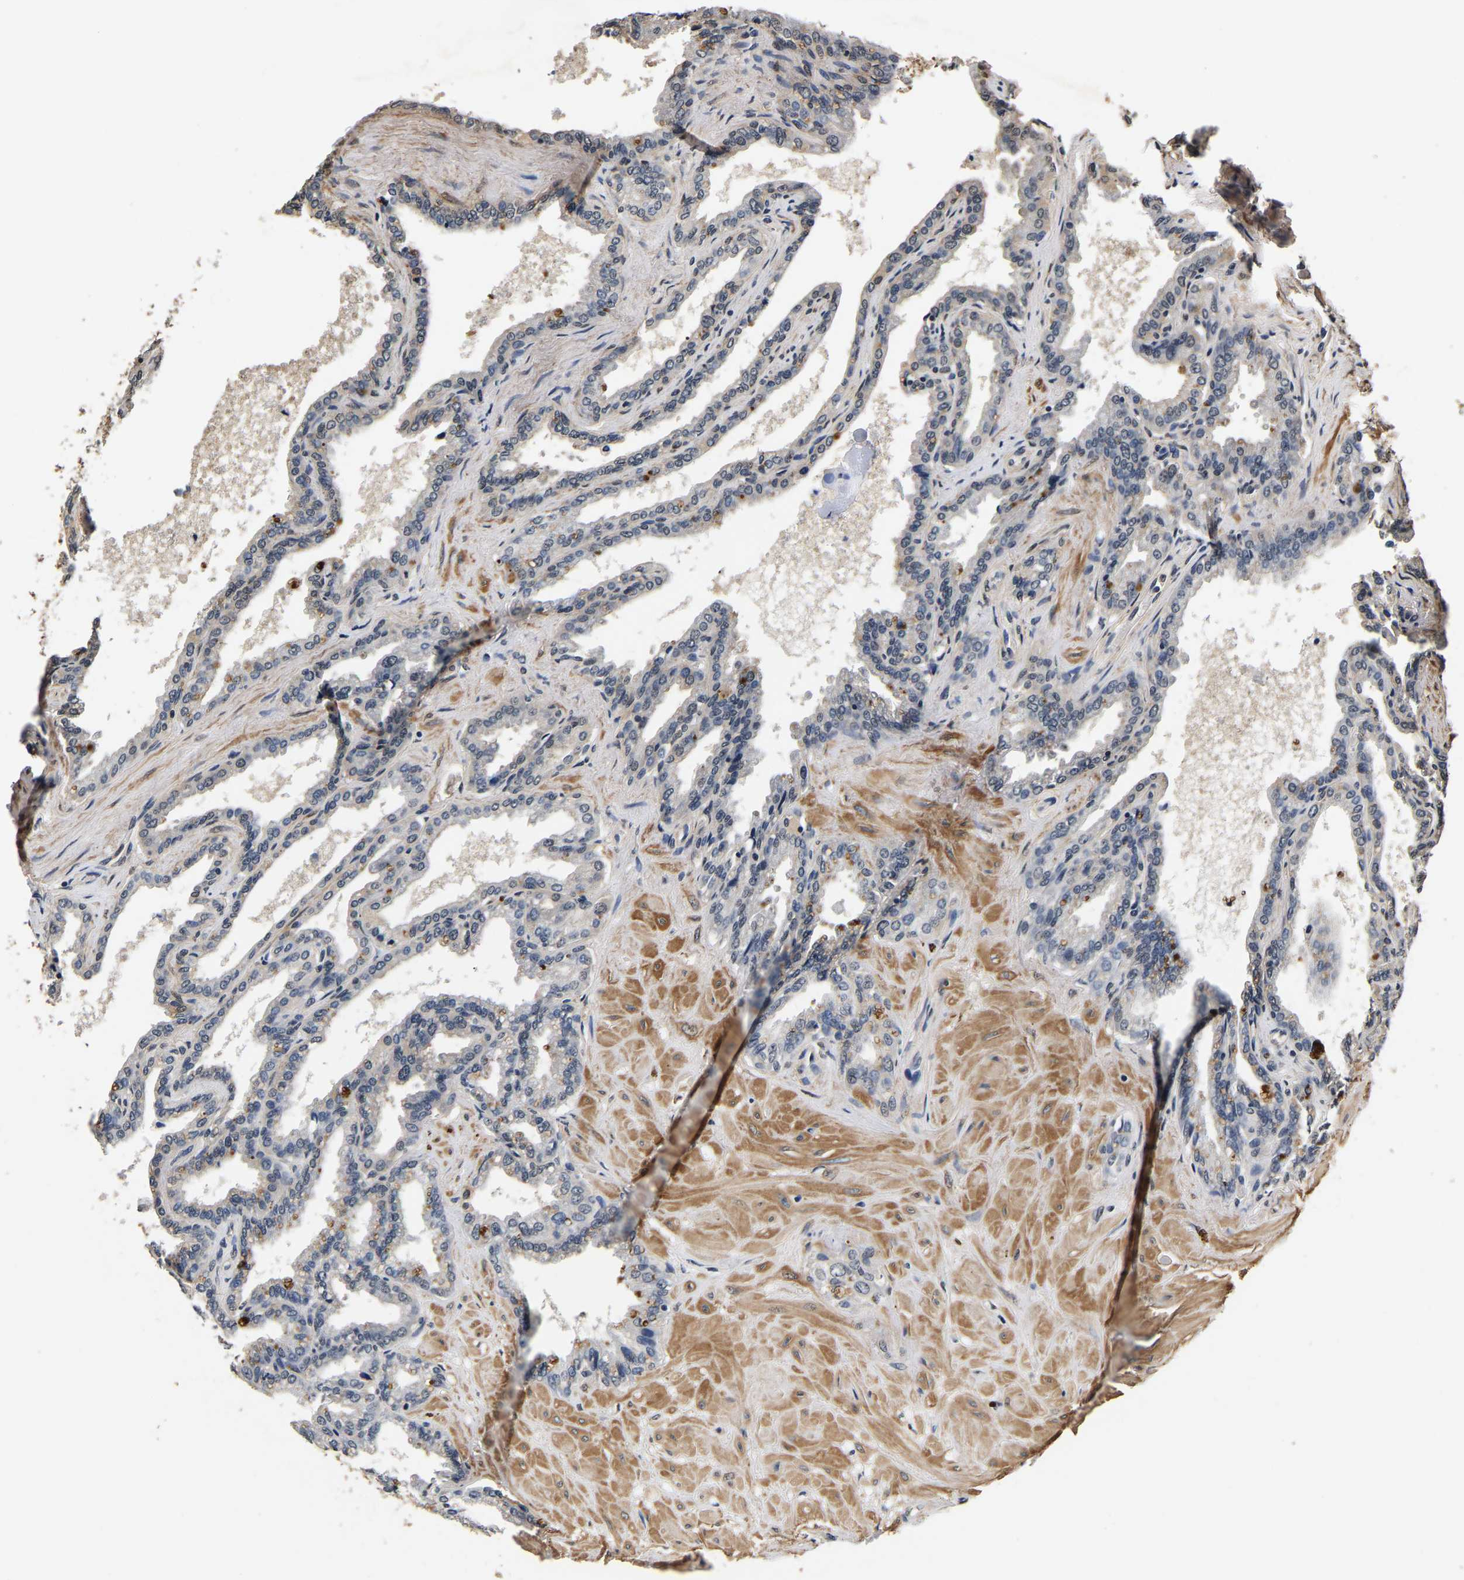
{"staining": {"intensity": "moderate", "quantity": "<25%", "location": "cytoplasmic/membranous"}, "tissue": "seminal vesicle", "cell_type": "Glandular cells", "image_type": "normal", "snomed": [{"axis": "morphology", "description": "Normal tissue, NOS"}, {"axis": "topography", "description": "Seminal veicle"}], "caption": "Immunohistochemical staining of normal seminal vesicle reveals <25% levels of moderate cytoplasmic/membranous protein staining in approximately <25% of glandular cells.", "gene": "RUVBL1", "patient": {"sex": "male", "age": 46}}